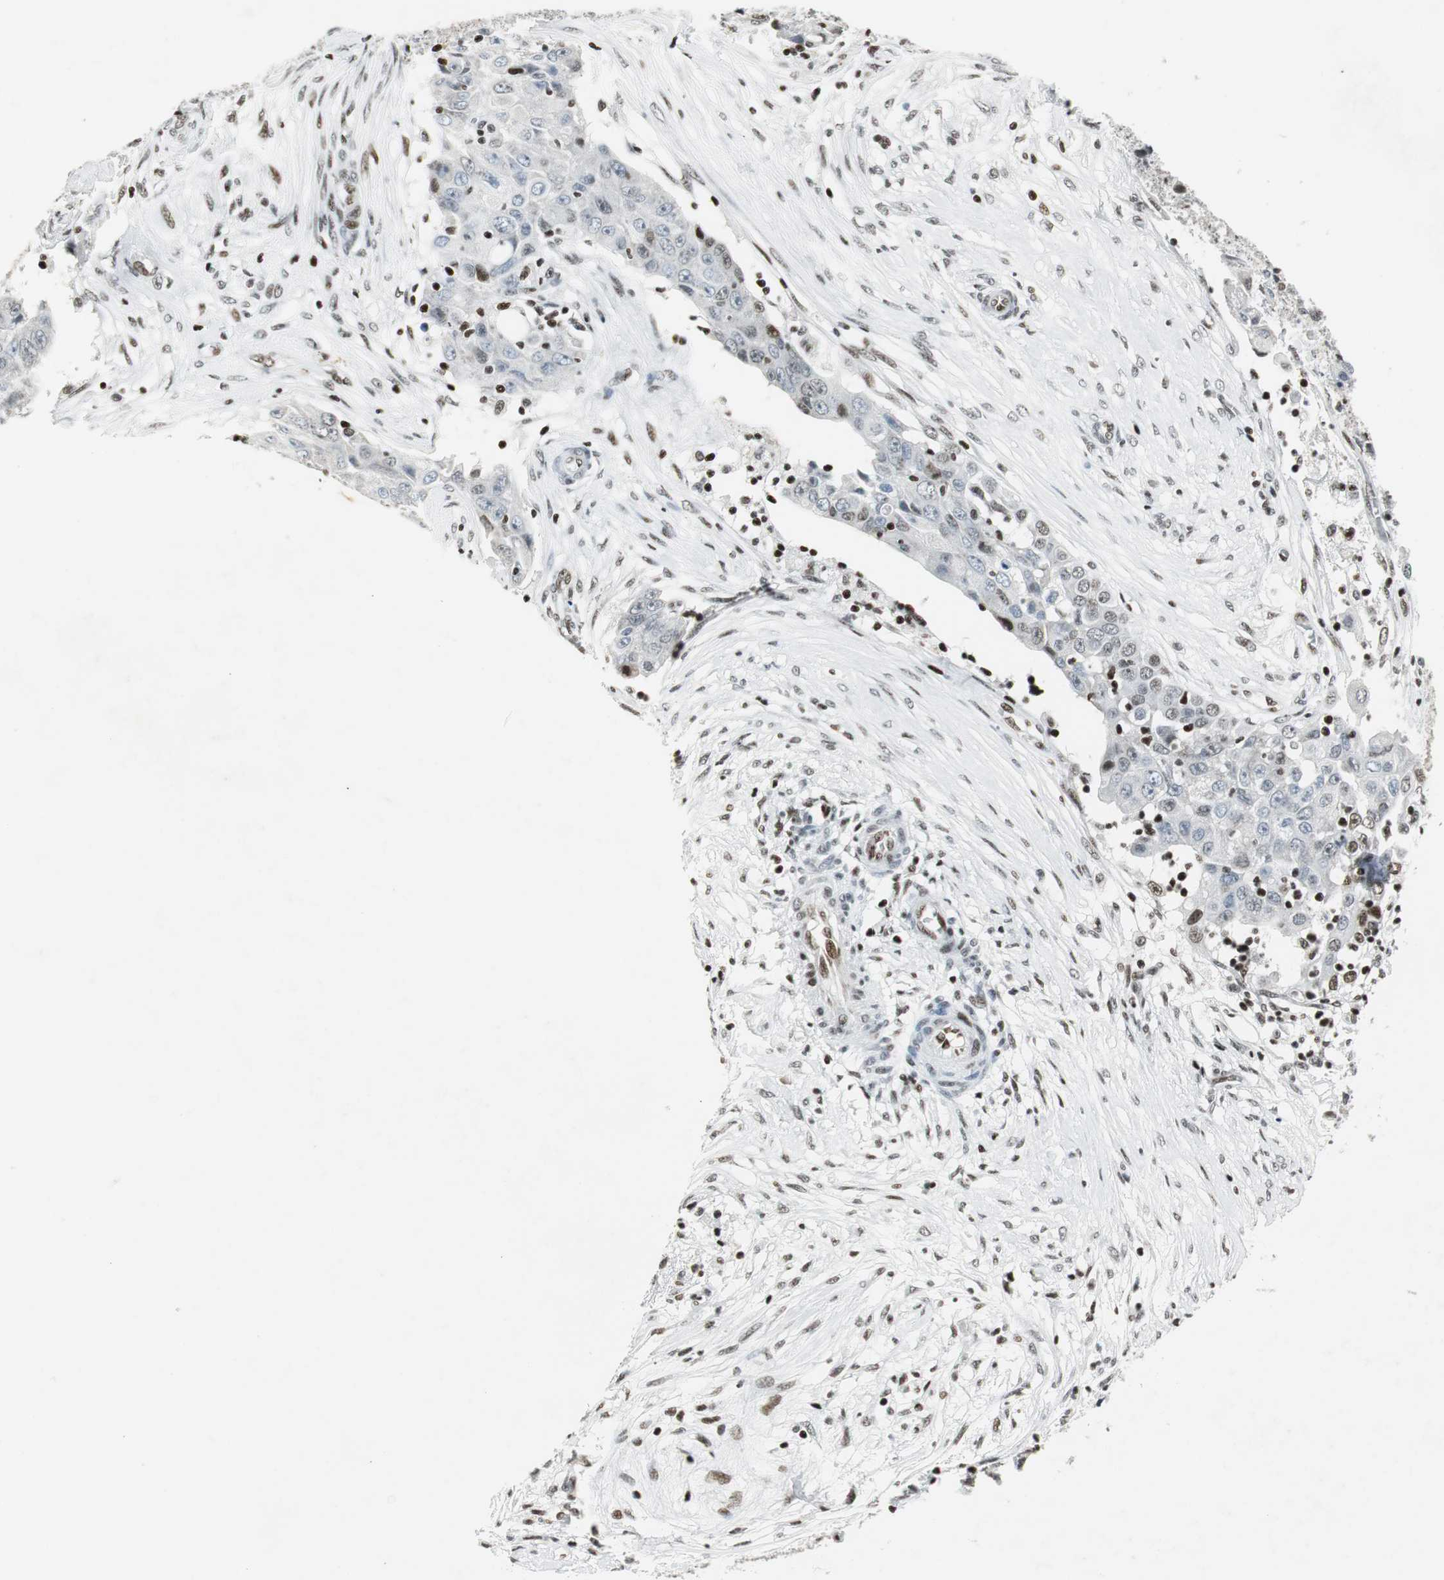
{"staining": {"intensity": "weak", "quantity": "<25%", "location": "nuclear"}, "tissue": "ovarian cancer", "cell_type": "Tumor cells", "image_type": "cancer", "snomed": [{"axis": "morphology", "description": "Carcinoma, endometroid"}, {"axis": "topography", "description": "Ovary"}], "caption": "There is no significant expression in tumor cells of ovarian cancer. (Immunohistochemistry (ihc), brightfield microscopy, high magnification).", "gene": "RBBP4", "patient": {"sex": "female", "age": 42}}